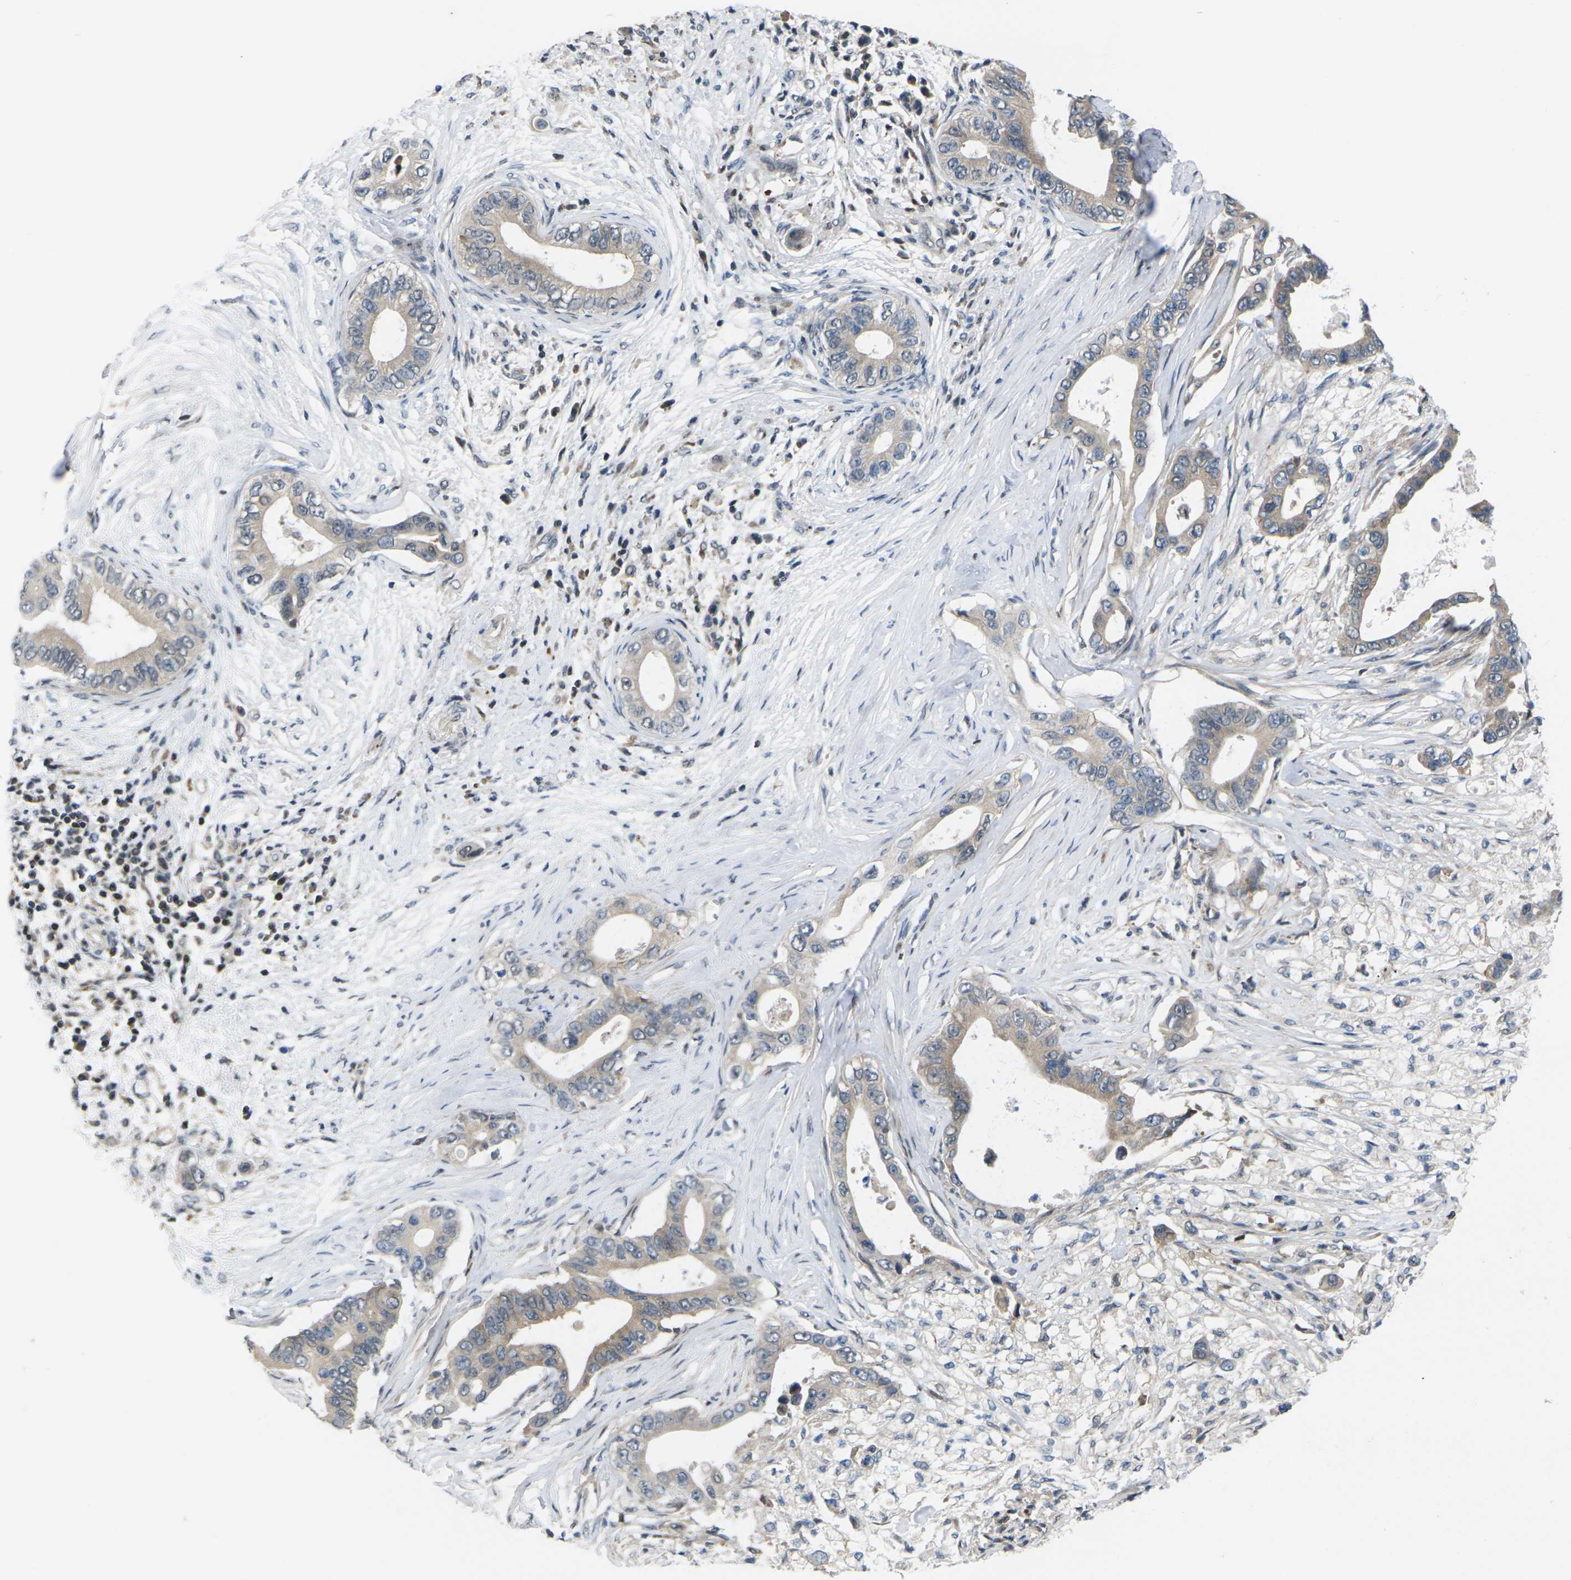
{"staining": {"intensity": "weak", "quantity": ">75%", "location": "cytoplasmic/membranous"}, "tissue": "pancreatic cancer", "cell_type": "Tumor cells", "image_type": "cancer", "snomed": [{"axis": "morphology", "description": "Adenocarcinoma, NOS"}, {"axis": "topography", "description": "Pancreas"}], "caption": "Protein staining by IHC reveals weak cytoplasmic/membranous staining in about >75% of tumor cells in adenocarcinoma (pancreatic).", "gene": "RPS6KA3", "patient": {"sex": "male", "age": 77}}